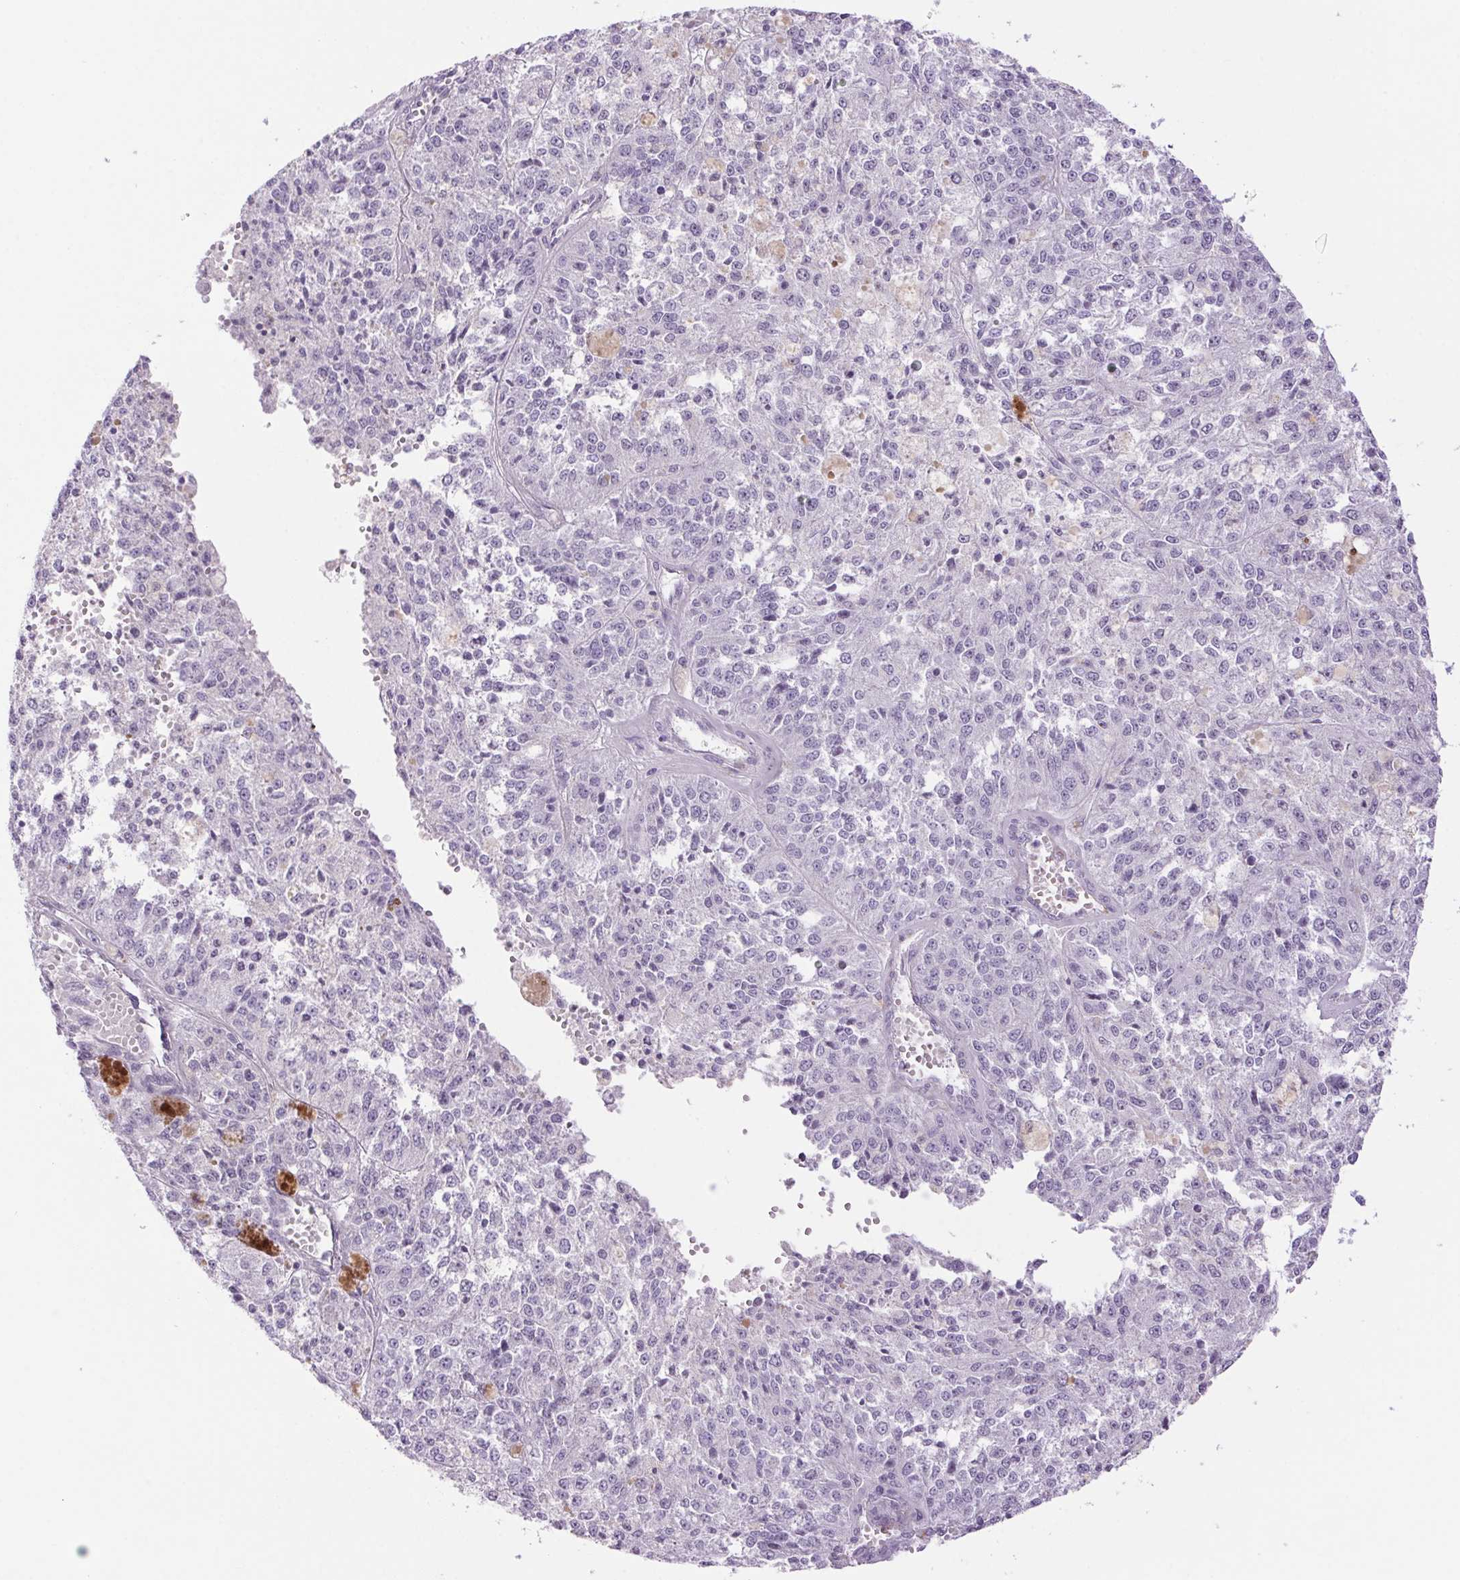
{"staining": {"intensity": "negative", "quantity": "none", "location": "none"}, "tissue": "melanoma", "cell_type": "Tumor cells", "image_type": "cancer", "snomed": [{"axis": "morphology", "description": "Malignant melanoma, Metastatic site"}, {"axis": "topography", "description": "Lymph node"}], "caption": "Immunohistochemistry (IHC) of melanoma shows no expression in tumor cells.", "gene": "ERP27", "patient": {"sex": "female", "age": 64}}